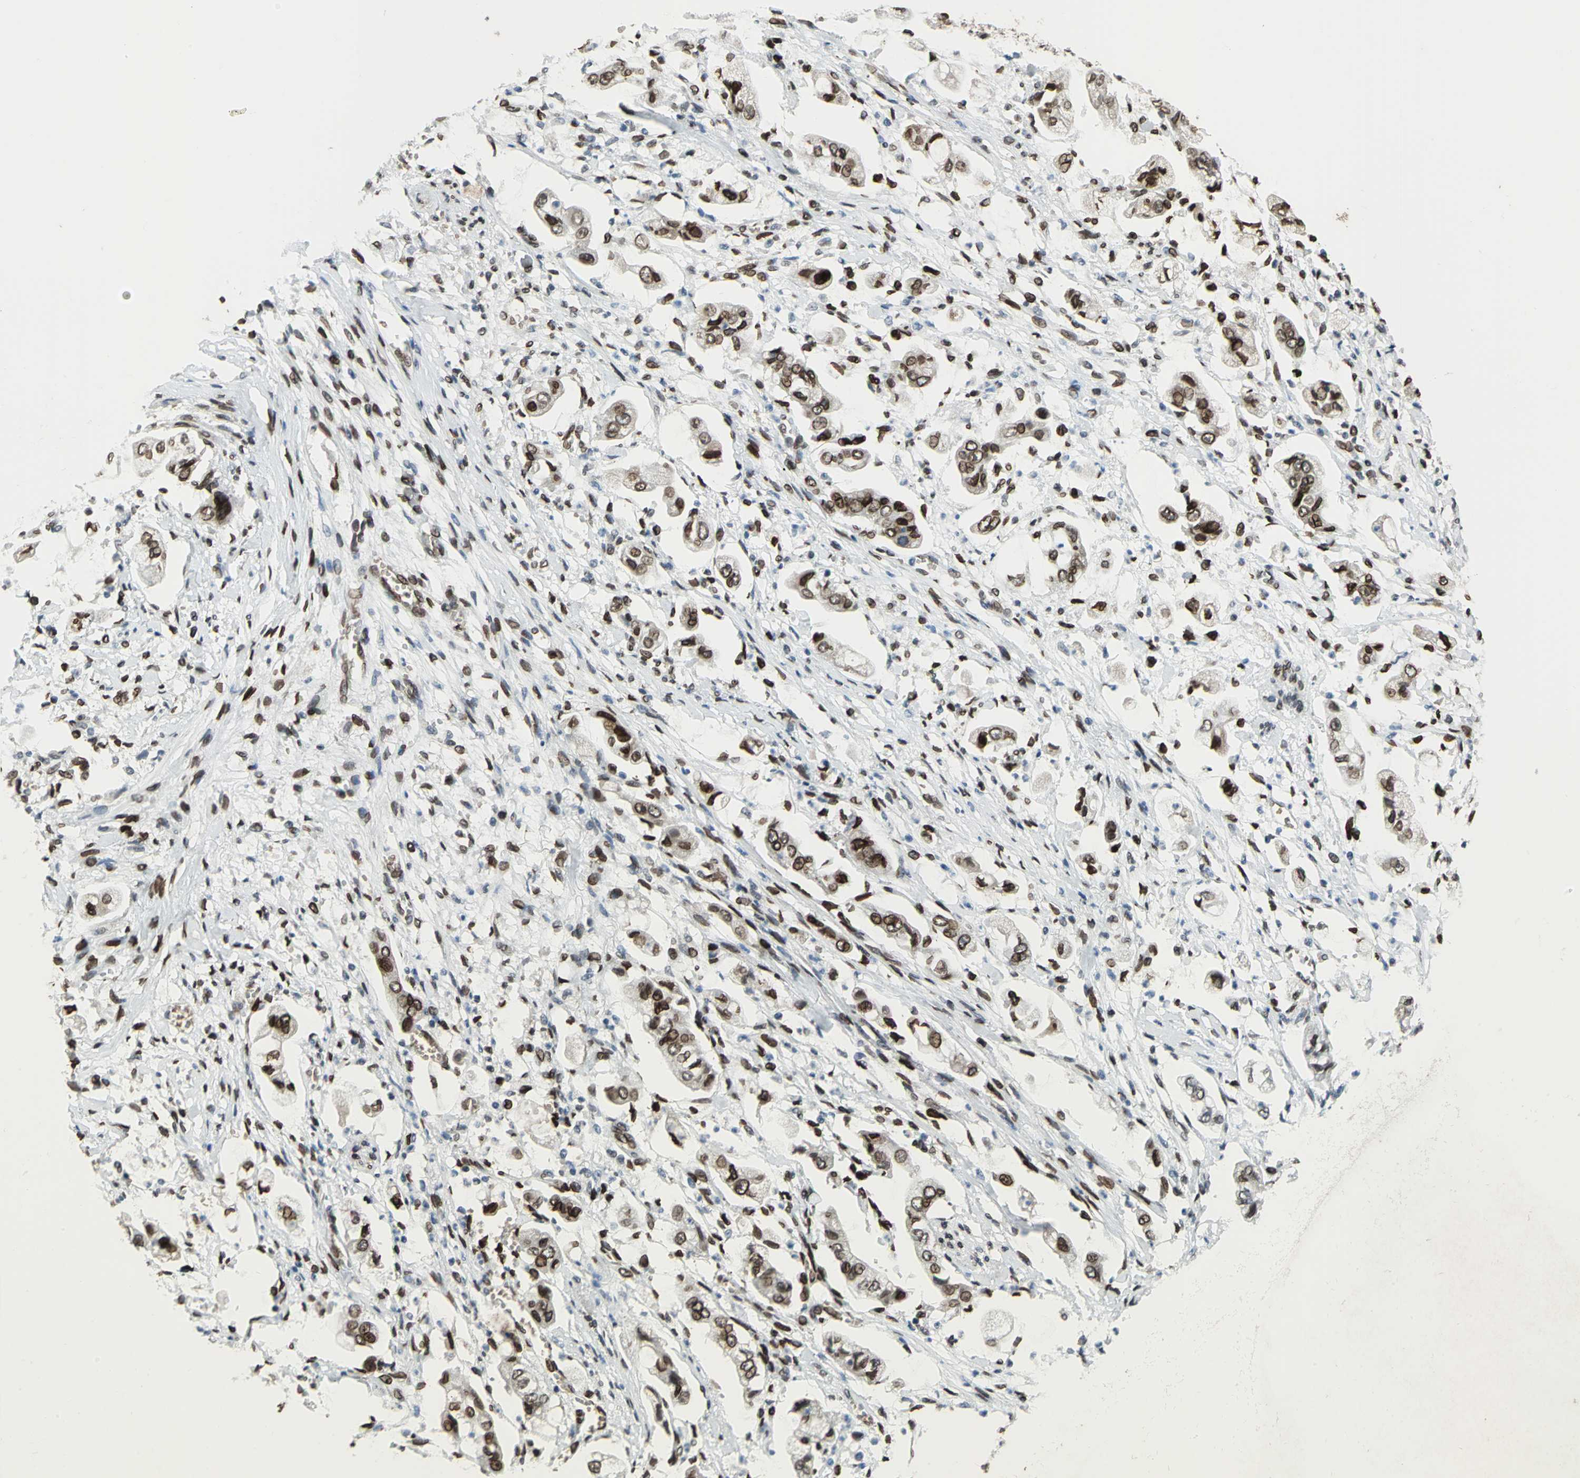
{"staining": {"intensity": "strong", "quantity": ">75%", "location": "cytoplasmic/membranous,nuclear"}, "tissue": "stomach cancer", "cell_type": "Tumor cells", "image_type": "cancer", "snomed": [{"axis": "morphology", "description": "Adenocarcinoma, NOS"}, {"axis": "topography", "description": "Stomach"}], "caption": "Immunohistochemical staining of stomach adenocarcinoma displays high levels of strong cytoplasmic/membranous and nuclear staining in approximately >75% of tumor cells.", "gene": "ISY1", "patient": {"sex": "male", "age": 62}}